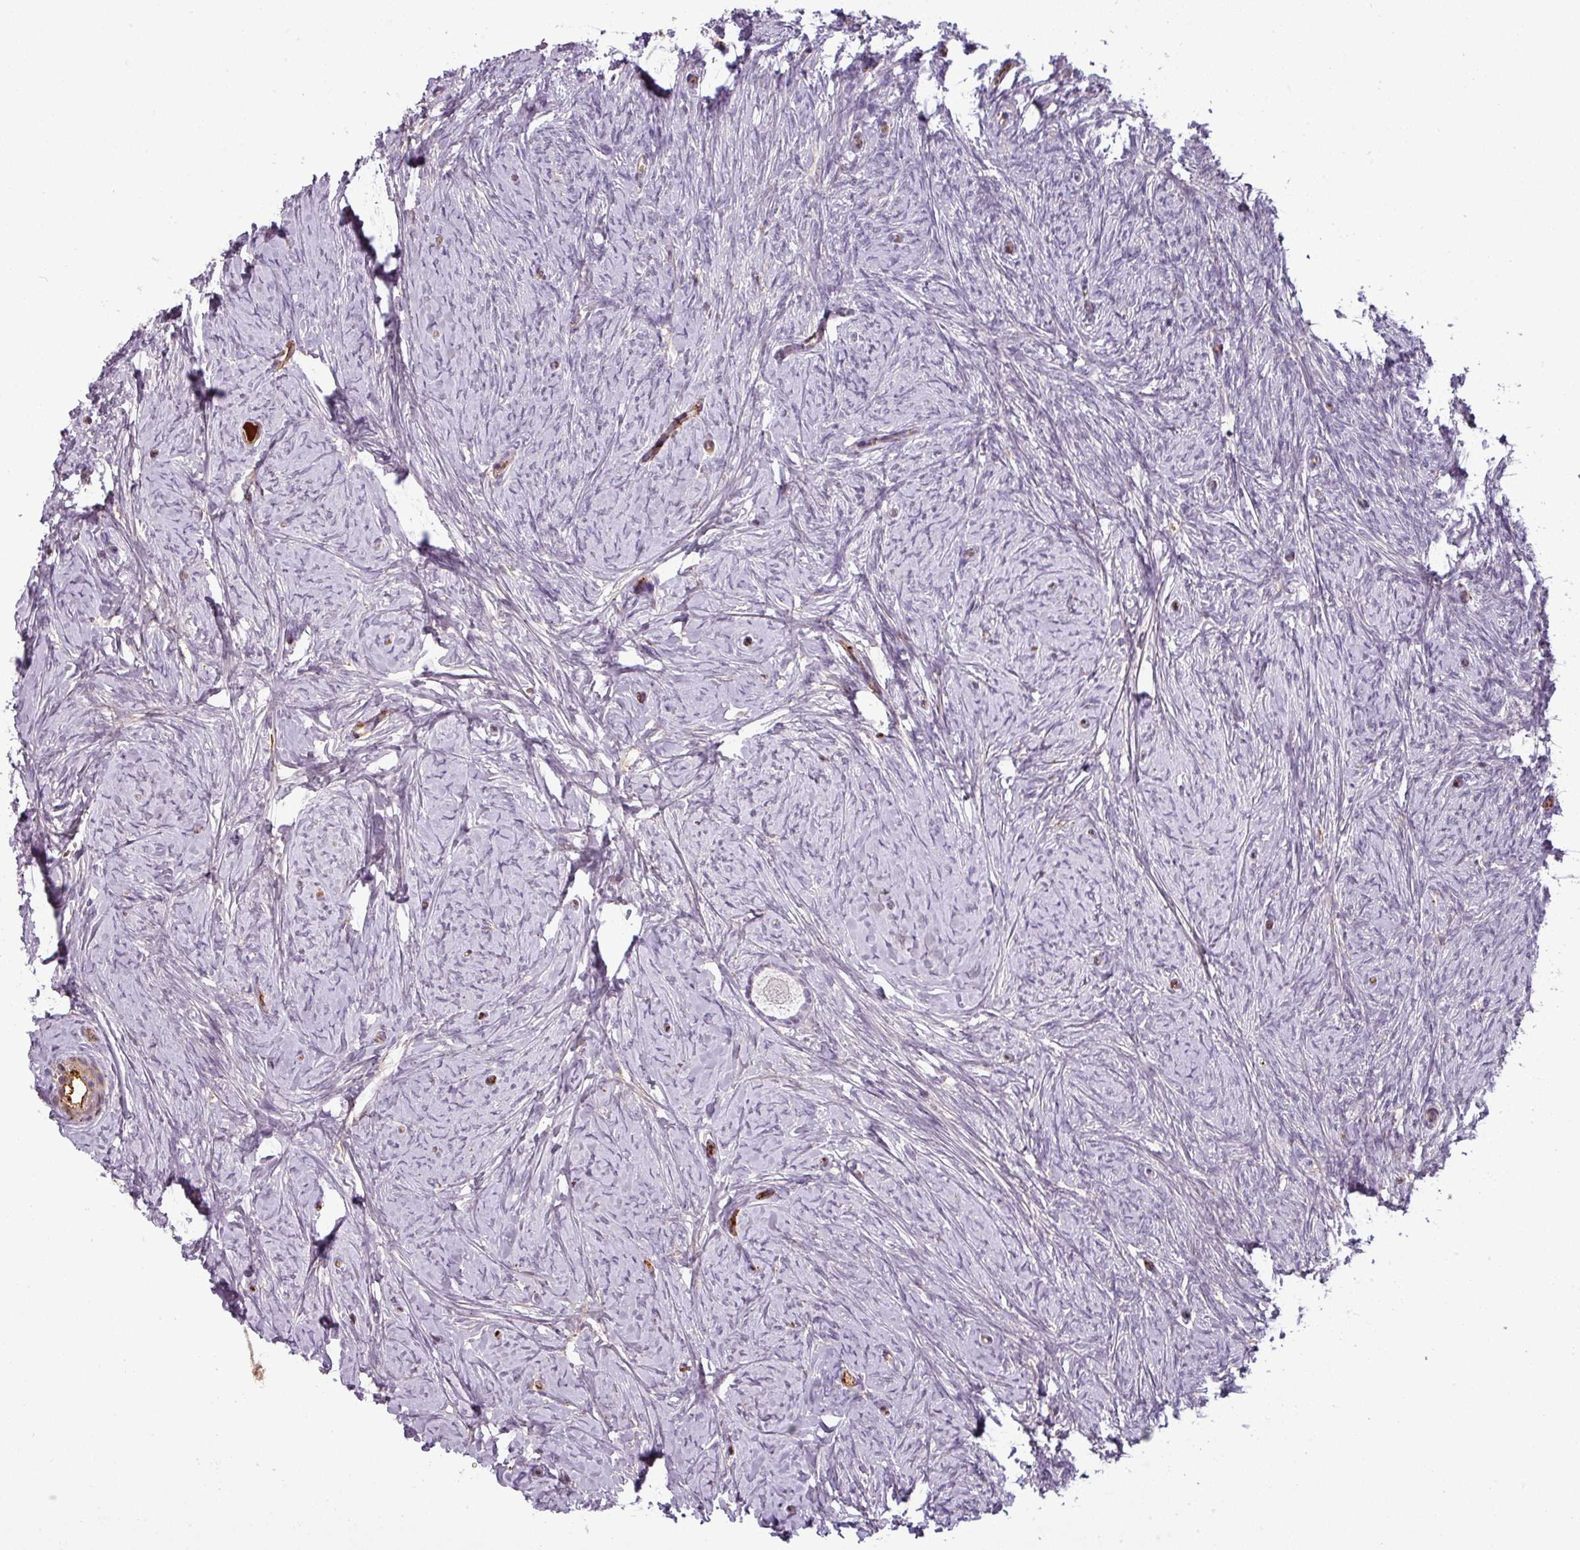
{"staining": {"intensity": "negative", "quantity": "none", "location": "none"}, "tissue": "ovary", "cell_type": "Follicle cells", "image_type": "normal", "snomed": [{"axis": "morphology", "description": "Normal tissue, NOS"}, {"axis": "topography", "description": "Ovary"}], "caption": "A histopathology image of human ovary is negative for staining in follicle cells.", "gene": "APOC1", "patient": {"sex": "female", "age": 44}}